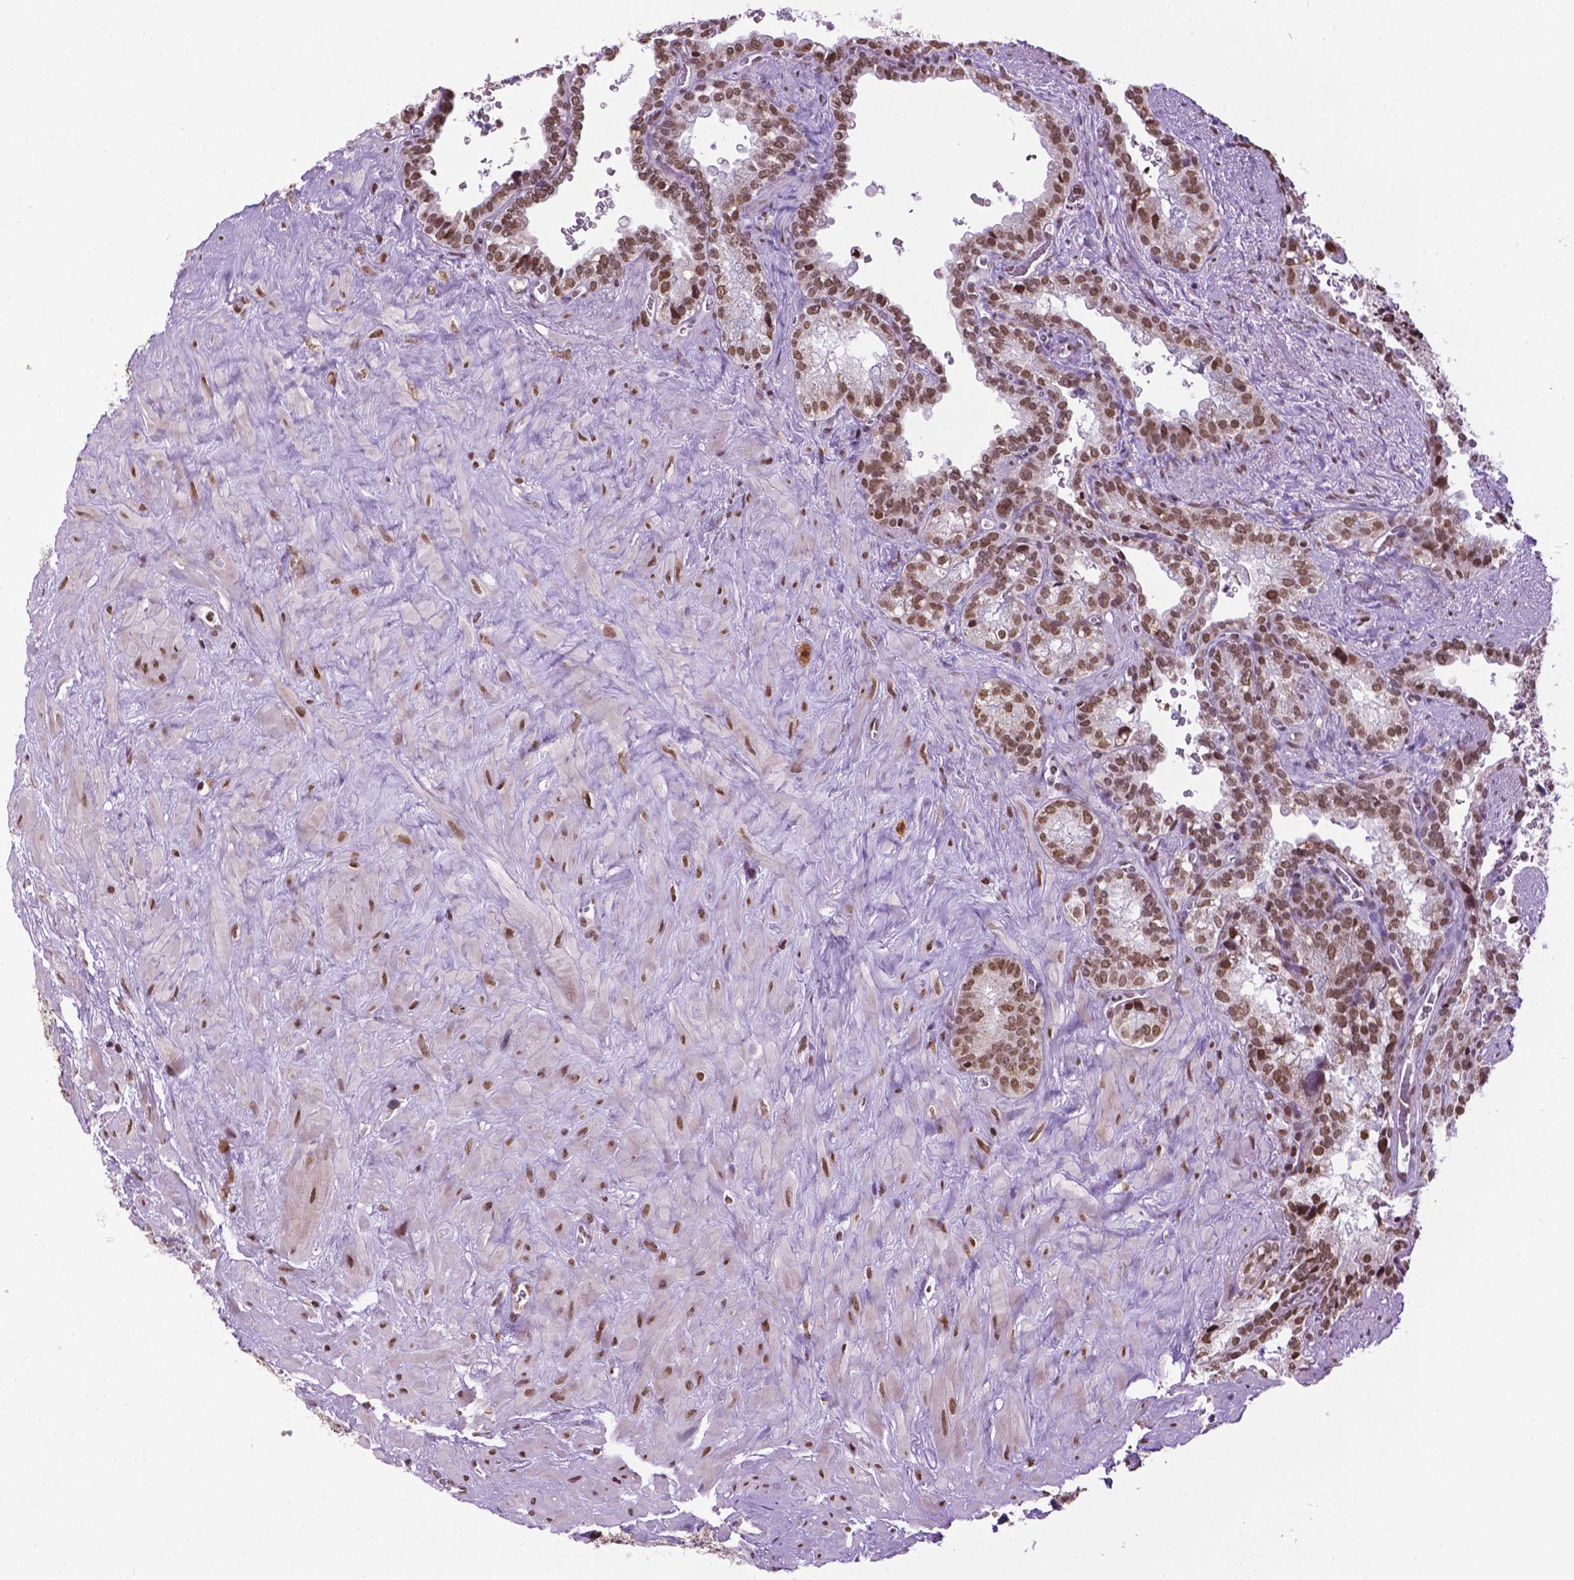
{"staining": {"intensity": "moderate", "quantity": ">75%", "location": "nuclear"}, "tissue": "seminal vesicle", "cell_type": "Glandular cells", "image_type": "normal", "snomed": [{"axis": "morphology", "description": "Normal tissue, NOS"}, {"axis": "topography", "description": "Prostate"}, {"axis": "topography", "description": "Seminal veicle"}], "caption": "High-power microscopy captured an IHC micrograph of normal seminal vesicle, revealing moderate nuclear staining in approximately >75% of glandular cells. (DAB IHC with brightfield microscopy, high magnification).", "gene": "COL23A1", "patient": {"sex": "male", "age": 71}}